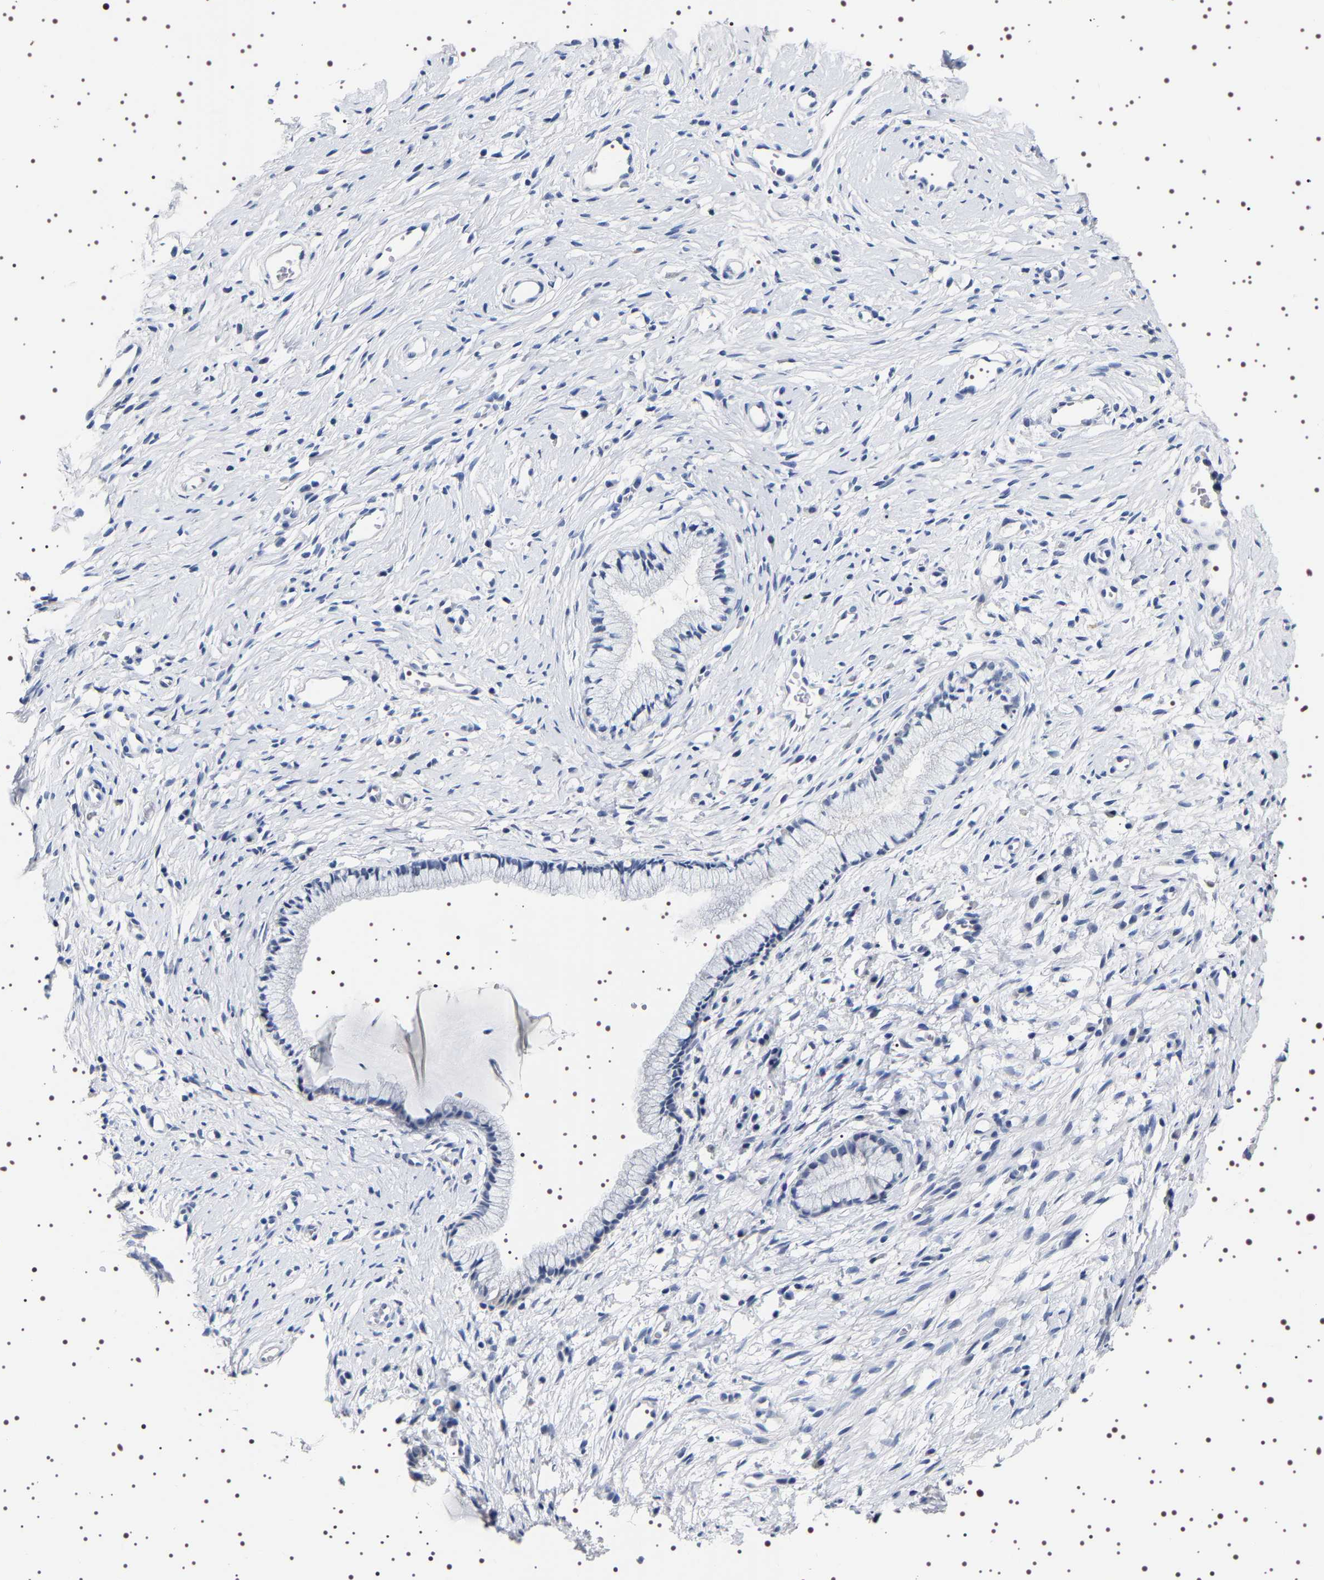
{"staining": {"intensity": "negative", "quantity": "none", "location": "none"}, "tissue": "cervix", "cell_type": "Glandular cells", "image_type": "normal", "snomed": [{"axis": "morphology", "description": "Normal tissue, NOS"}, {"axis": "topography", "description": "Cervix"}], "caption": "An IHC photomicrograph of benign cervix is shown. There is no staining in glandular cells of cervix.", "gene": "UBQLN3", "patient": {"sex": "female", "age": 77}}